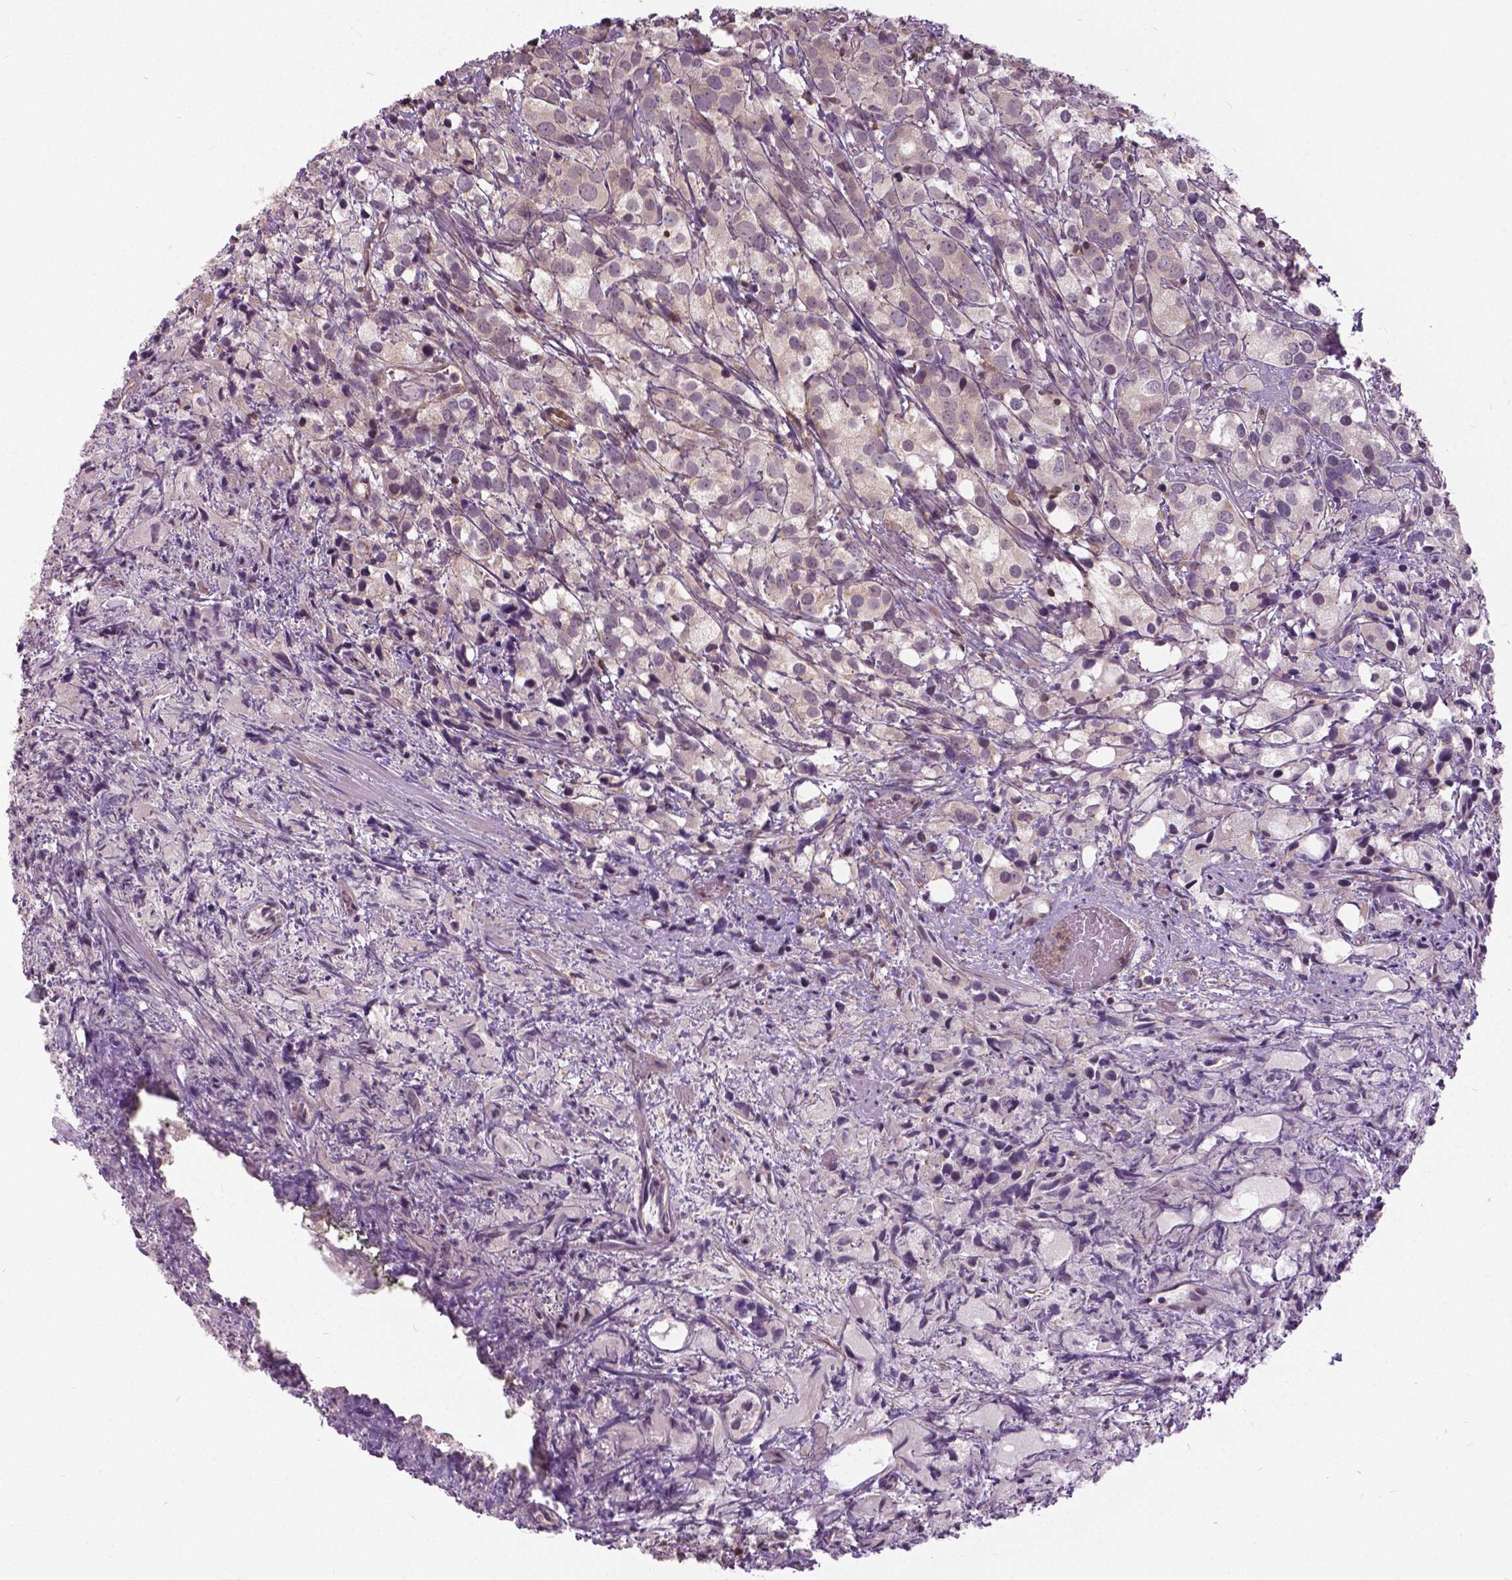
{"staining": {"intensity": "negative", "quantity": "none", "location": "none"}, "tissue": "prostate cancer", "cell_type": "Tumor cells", "image_type": "cancer", "snomed": [{"axis": "morphology", "description": "Adenocarcinoma, High grade"}, {"axis": "topography", "description": "Prostate"}], "caption": "Prostate cancer (high-grade adenocarcinoma) was stained to show a protein in brown. There is no significant staining in tumor cells.", "gene": "ANXA13", "patient": {"sex": "male", "age": 86}}